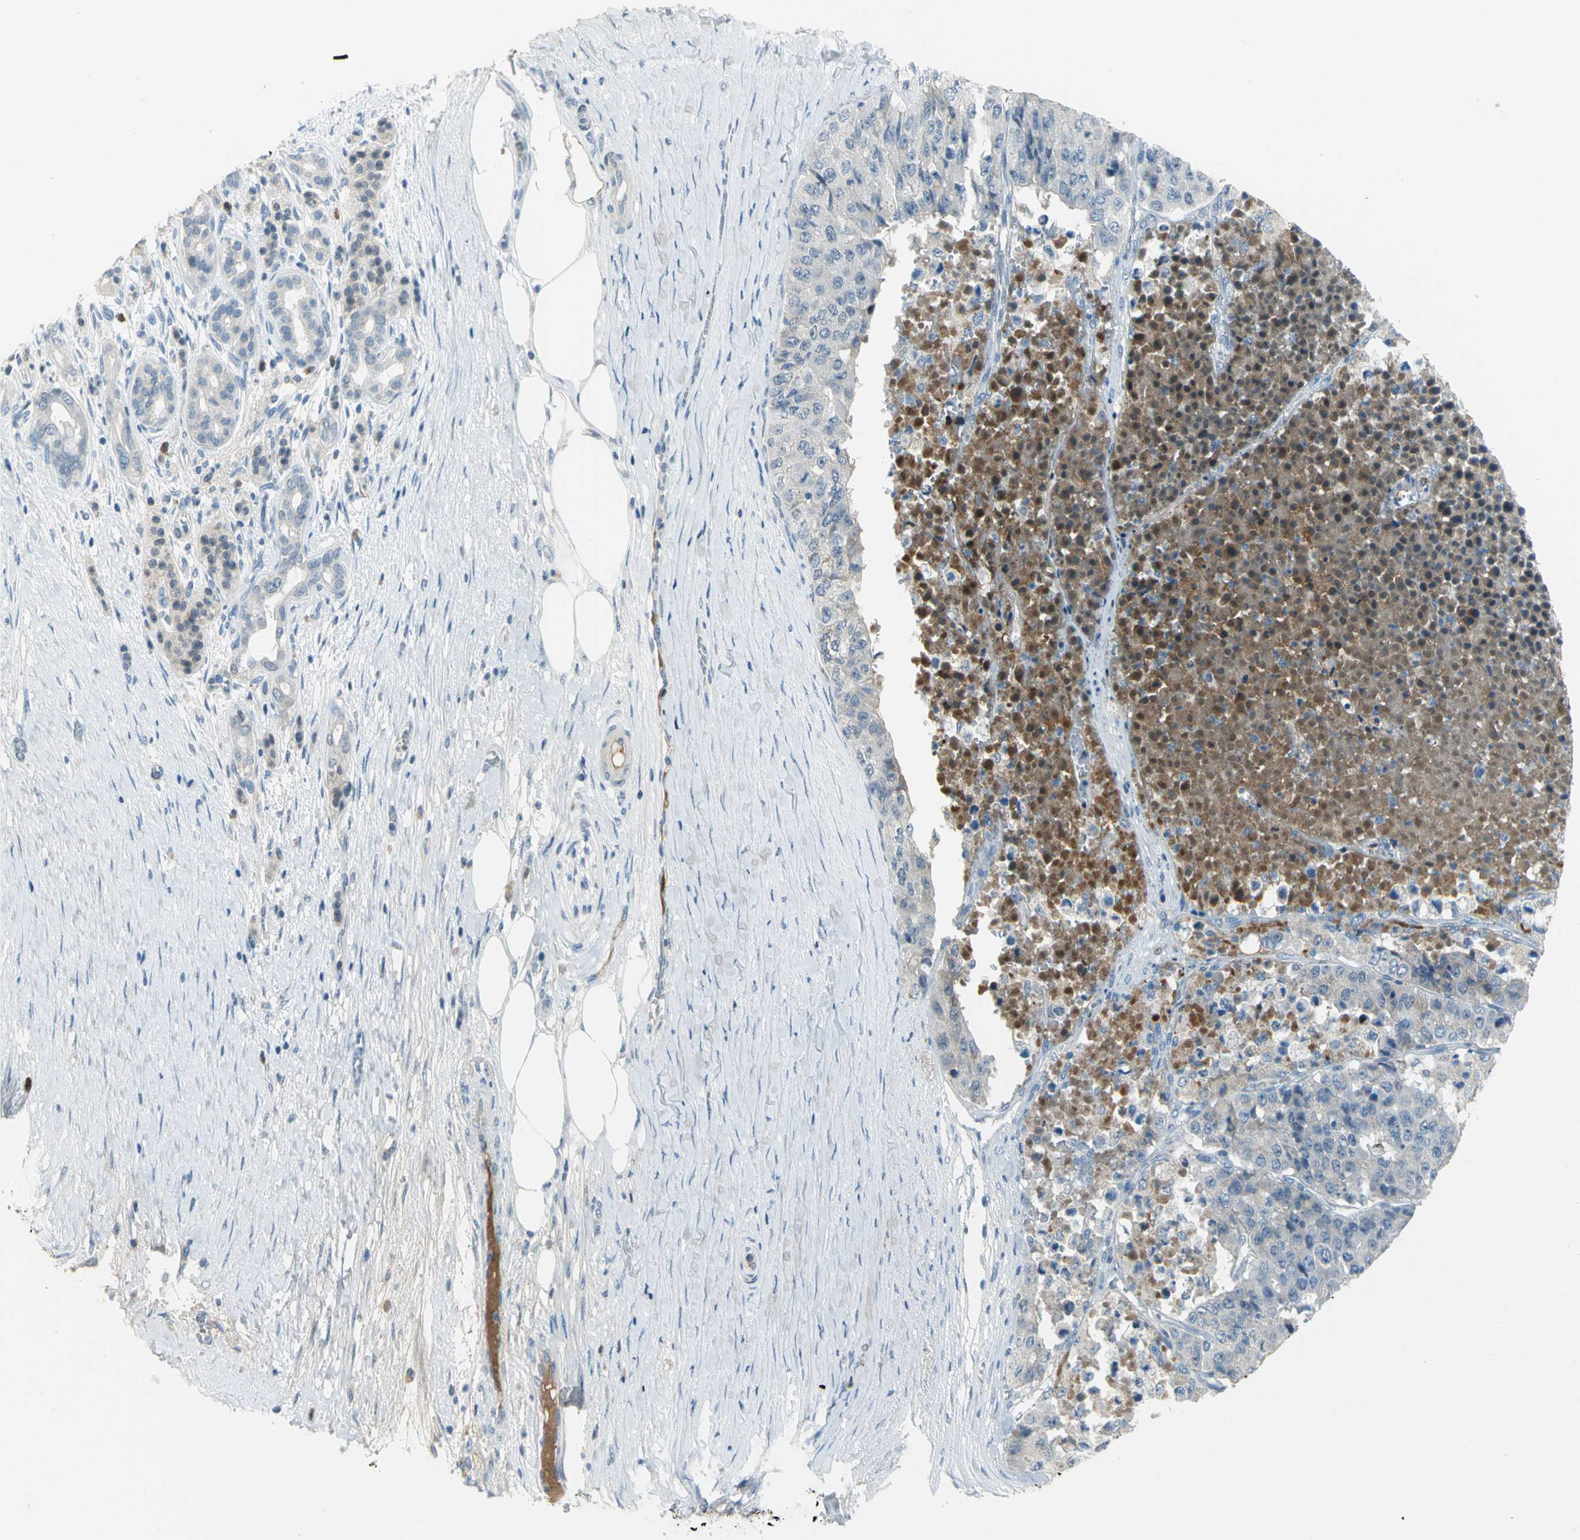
{"staining": {"intensity": "negative", "quantity": "none", "location": "none"}, "tissue": "pancreatic cancer", "cell_type": "Tumor cells", "image_type": "cancer", "snomed": [{"axis": "morphology", "description": "Adenocarcinoma, NOS"}, {"axis": "topography", "description": "Pancreas"}], "caption": "DAB (3,3'-diaminobenzidine) immunohistochemical staining of human pancreatic adenocarcinoma displays no significant expression in tumor cells.", "gene": "ZIC1", "patient": {"sex": "male", "age": 50}}